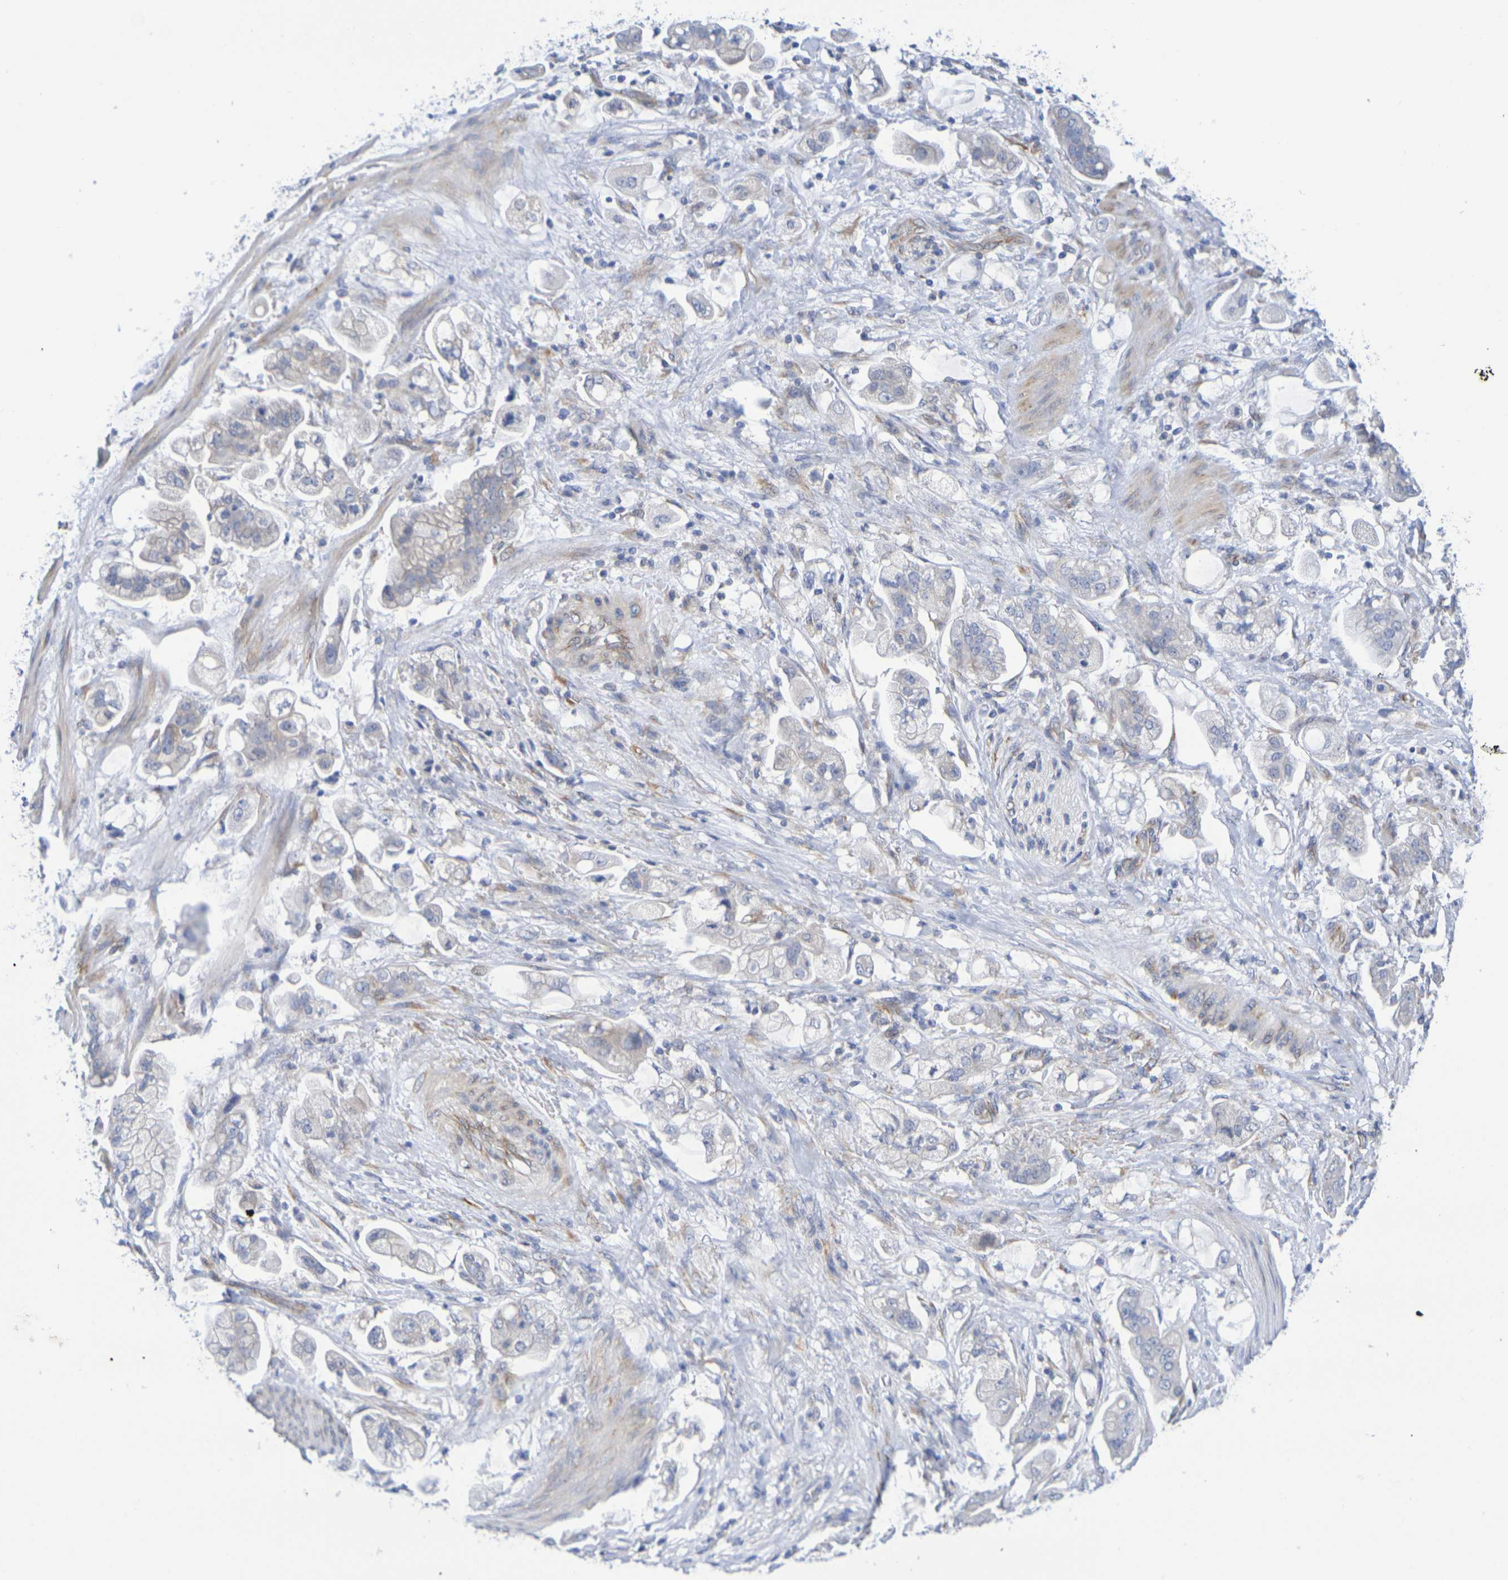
{"staining": {"intensity": "weak", "quantity": "<25%", "location": "cytoplasmic/membranous"}, "tissue": "stomach cancer", "cell_type": "Tumor cells", "image_type": "cancer", "snomed": [{"axis": "morphology", "description": "Adenocarcinoma, NOS"}, {"axis": "topography", "description": "Stomach"}], "caption": "DAB (3,3'-diaminobenzidine) immunohistochemical staining of human stomach cancer shows no significant staining in tumor cells. (DAB (3,3'-diaminobenzidine) immunohistochemistry (IHC) with hematoxylin counter stain).", "gene": "TMCC3", "patient": {"sex": "male", "age": 62}}